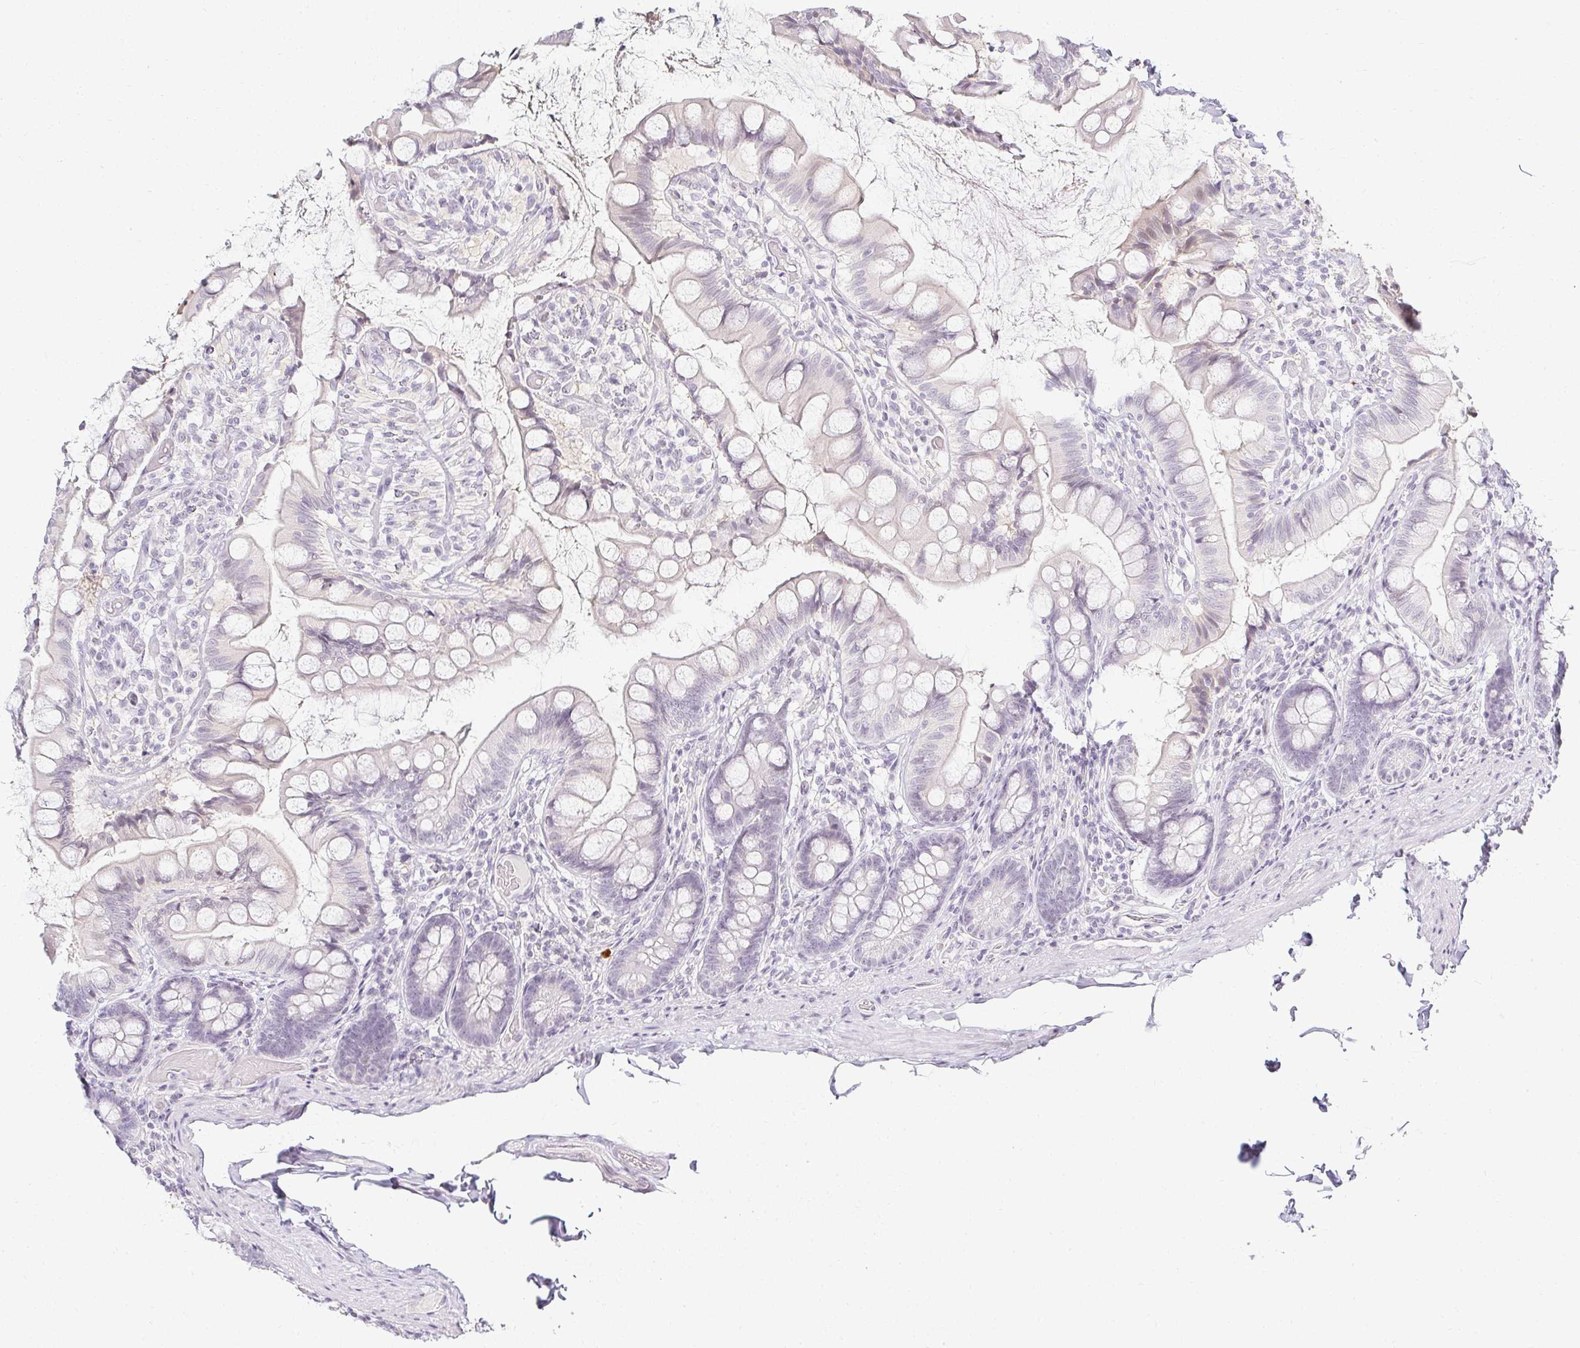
{"staining": {"intensity": "negative", "quantity": "none", "location": "none"}, "tissue": "small intestine", "cell_type": "Glandular cells", "image_type": "normal", "snomed": [{"axis": "morphology", "description": "Normal tissue, NOS"}, {"axis": "topography", "description": "Small intestine"}], "caption": "Immunohistochemistry (IHC) histopathology image of unremarkable small intestine stained for a protein (brown), which shows no positivity in glandular cells. Nuclei are stained in blue.", "gene": "ACAN", "patient": {"sex": "male", "age": 70}}